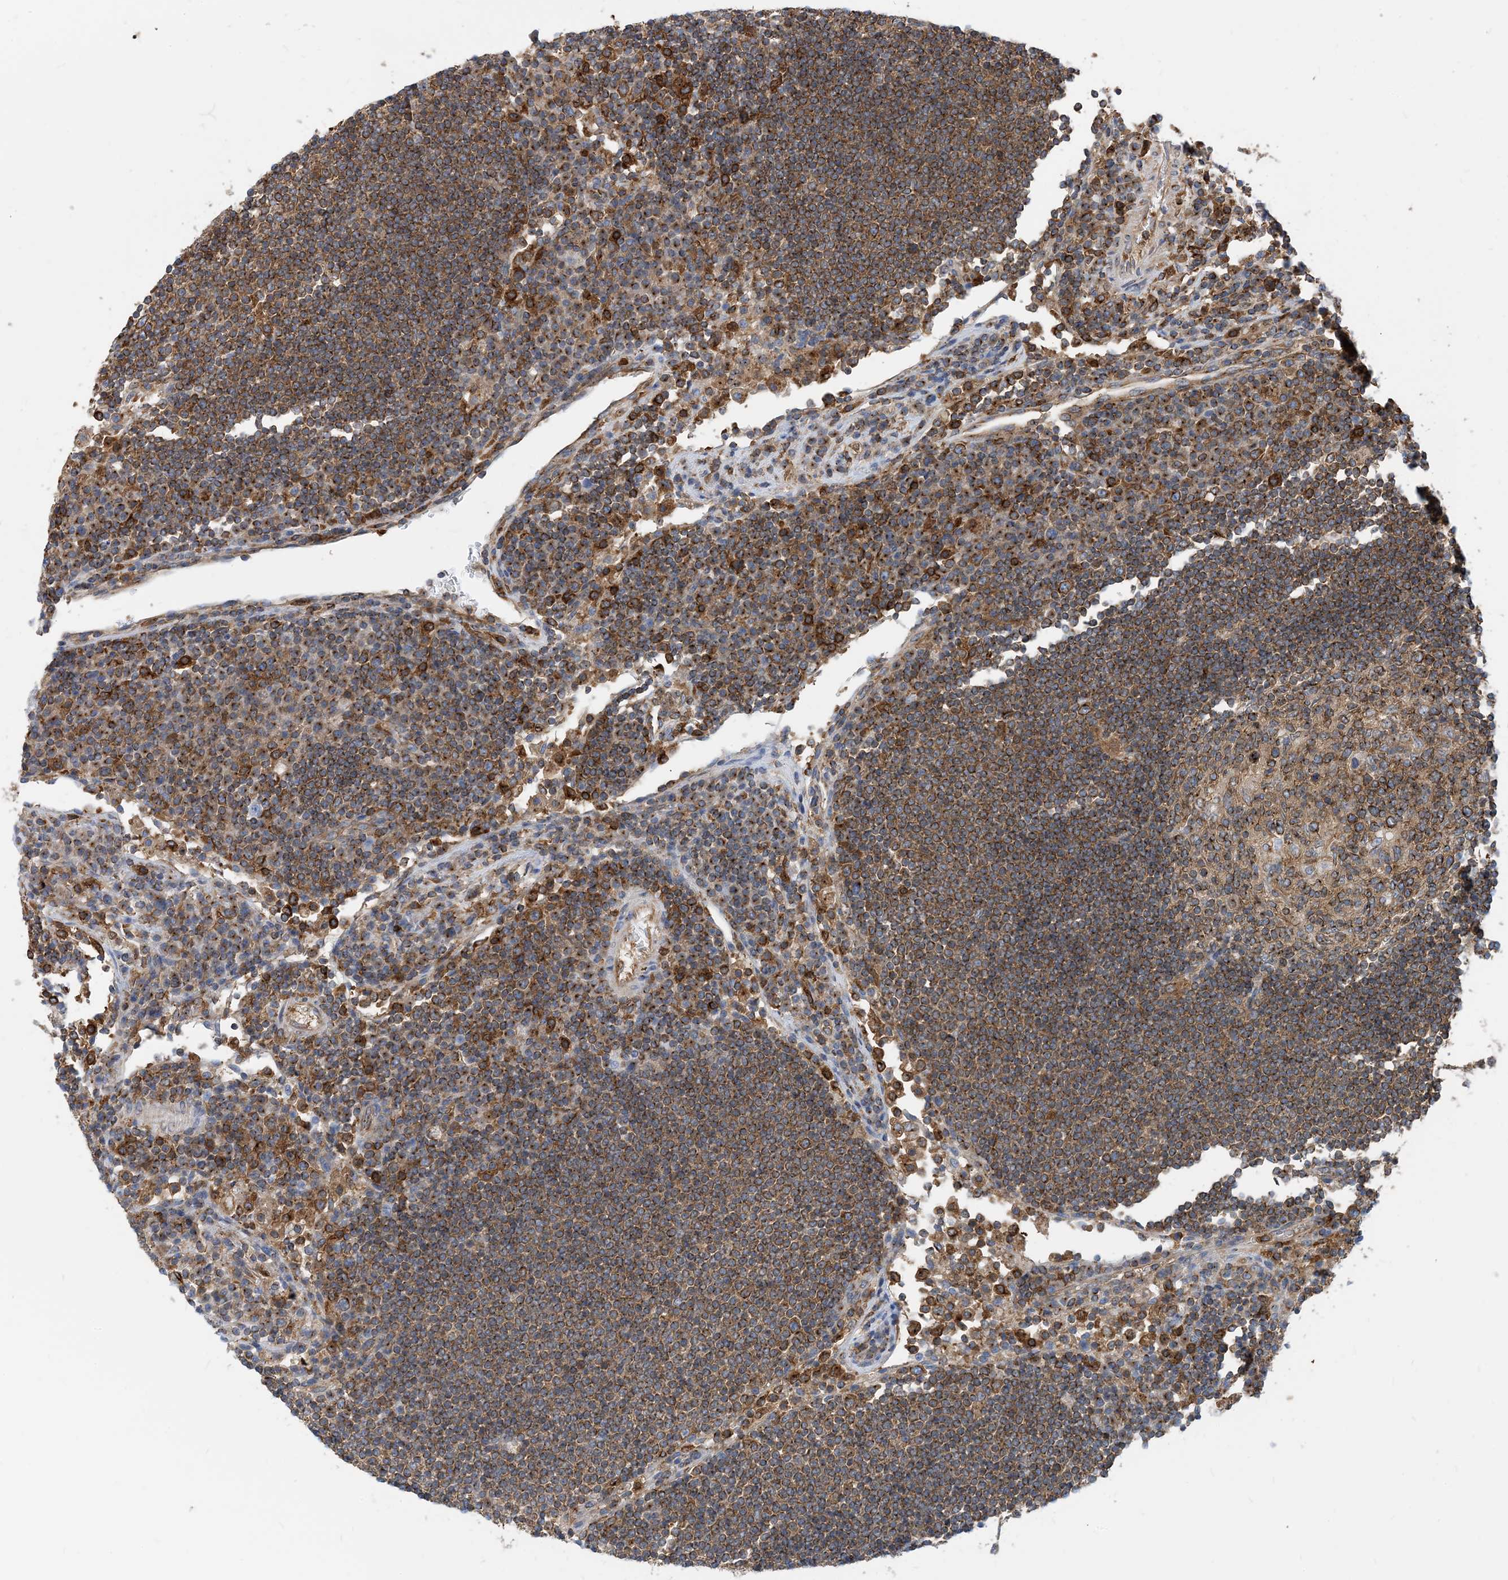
{"staining": {"intensity": "moderate", "quantity": "25%-75%", "location": "cytoplasmic/membranous"}, "tissue": "lymph node", "cell_type": "Germinal center cells", "image_type": "normal", "snomed": [{"axis": "morphology", "description": "Normal tissue, NOS"}, {"axis": "topography", "description": "Lymph node"}], "caption": "Immunohistochemical staining of benign lymph node shows moderate cytoplasmic/membranous protein expression in approximately 25%-75% of germinal center cells.", "gene": "DYNC1LI1", "patient": {"sex": "female", "age": 53}}